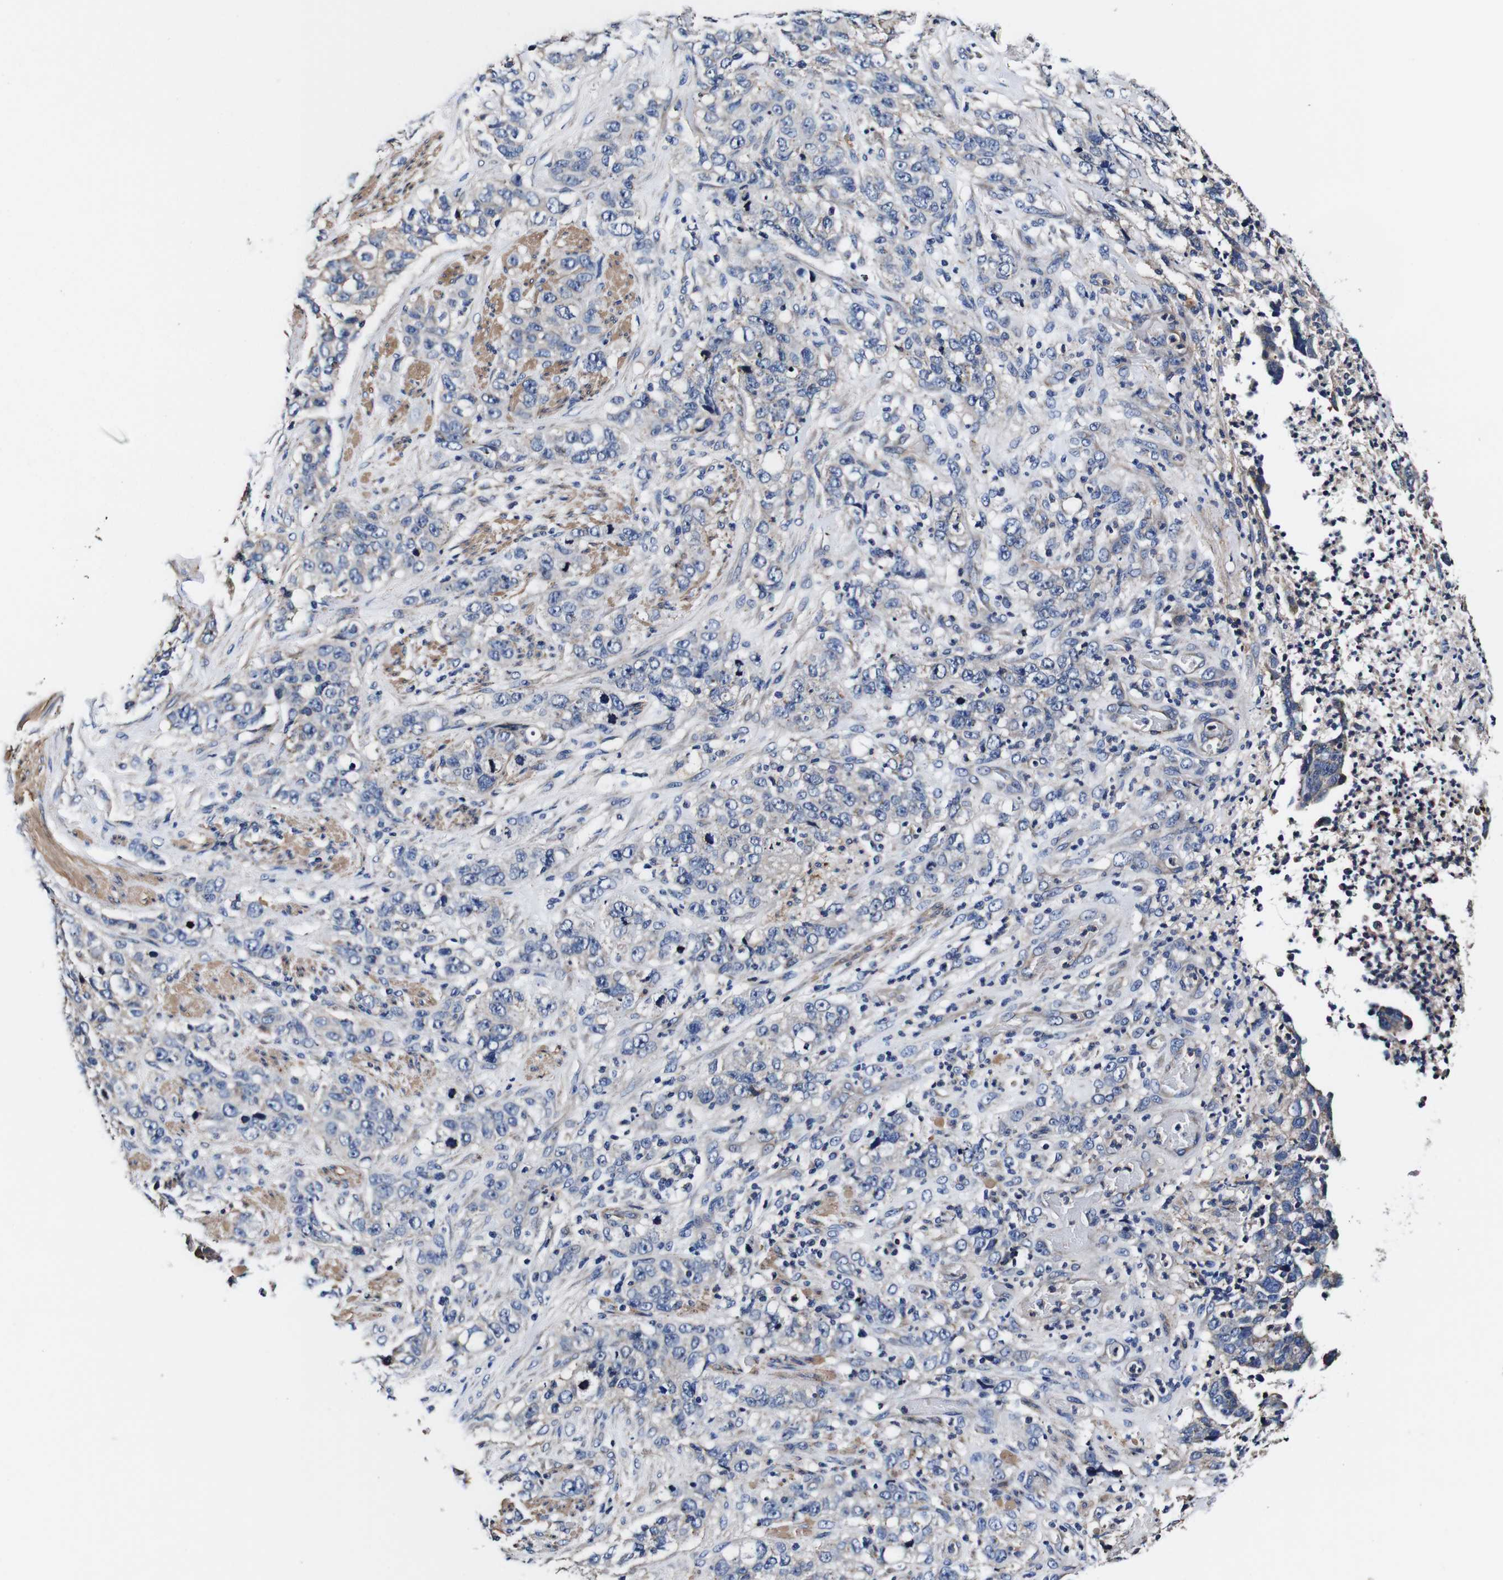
{"staining": {"intensity": "negative", "quantity": "none", "location": "none"}, "tissue": "stomach cancer", "cell_type": "Tumor cells", "image_type": "cancer", "snomed": [{"axis": "morphology", "description": "Adenocarcinoma, NOS"}, {"axis": "topography", "description": "Stomach"}], "caption": "The immunohistochemistry image has no significant positivity in tumor cells of stomach cancer tissue.", "gene": "PDCD6IP", "patient": {"sex": "male", "age": 48}}